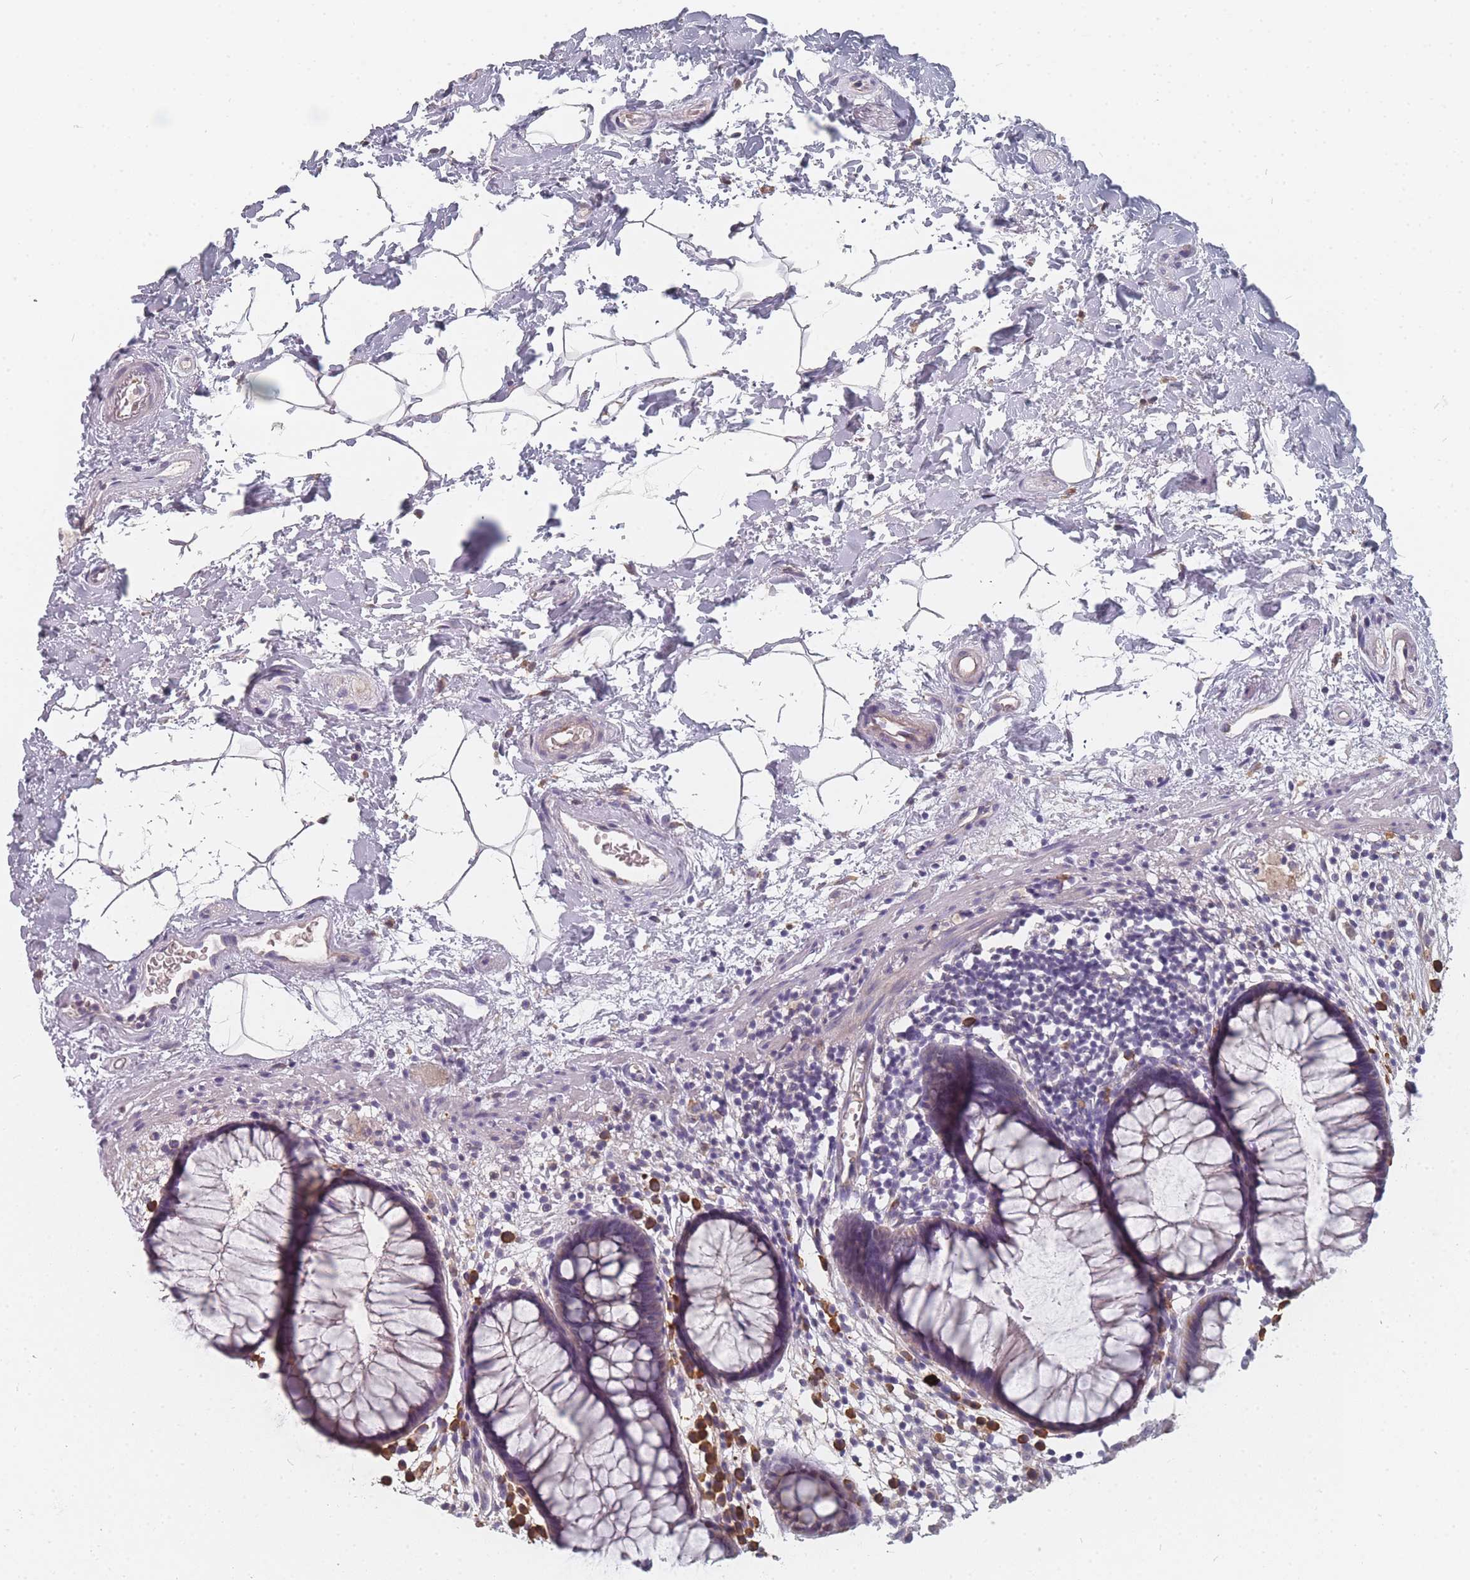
{"staining": {"intensity": "negative", "quantity": "none", "location": "none"}, "tissue": "rectum", "cell_type": "Glandular cells", "image_type": "normal", "snomed": [{"axis": "morphology", "description": "Normal tissue, NOS"}, {"axis": "topography", "description": "Rectum"}], "caption": "The immunohistochemistry (IHC) image has no significant staining in glandular cells of rectum. Brightfield microscopy of immunohistochemistry (IHC) stained with DAB (3,3'-diaminobenzidine) (brown) and hematoxylin (blue), captured at high magnification.", "gene": "SLC35E4", "patient": {"sex": "male", "age": 51}}